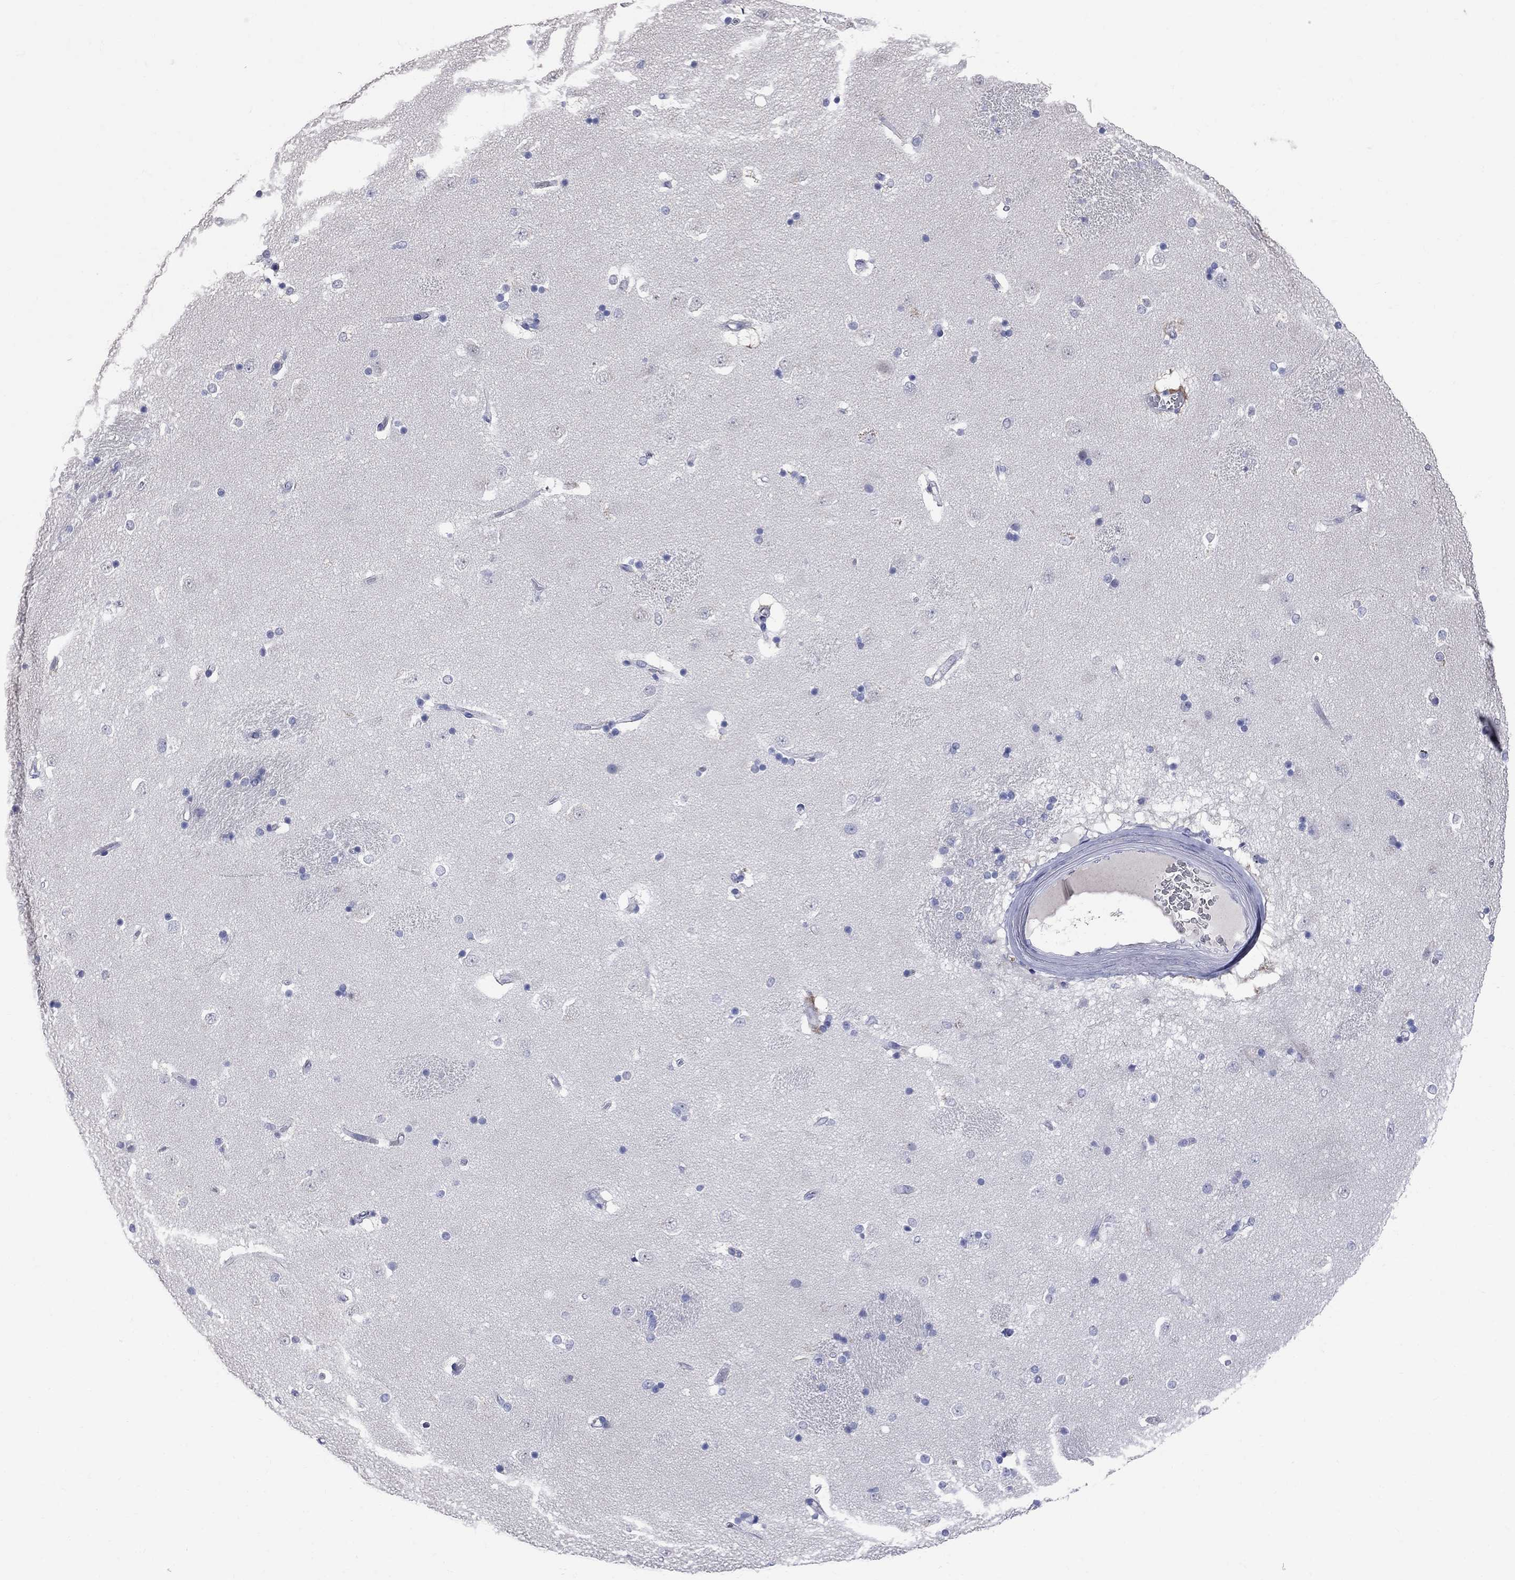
{"staining": {"intensity": "negative", "quantity": "none", "location": "none"}, "tissue": "caudate", "cell_type": "Glial cells", "image_type": "normal", "snomed": [{"axis": "morphology", "description": "Normal tissue, NOS"}, {"axis": "topography", "description": "Lateral ventricle wall"}], "caption": "DAB immunohistochemical staining of unremarkable caudate demonstrates no significant staining in glial cells. Brightfield microscopy of immunohistochemistry (IHC) stained with DAB (brown) and hematoxylin (blue), captured at high magnification.", "gene": "FAM221B", "patient": {"sex": "male", "age": 51}}